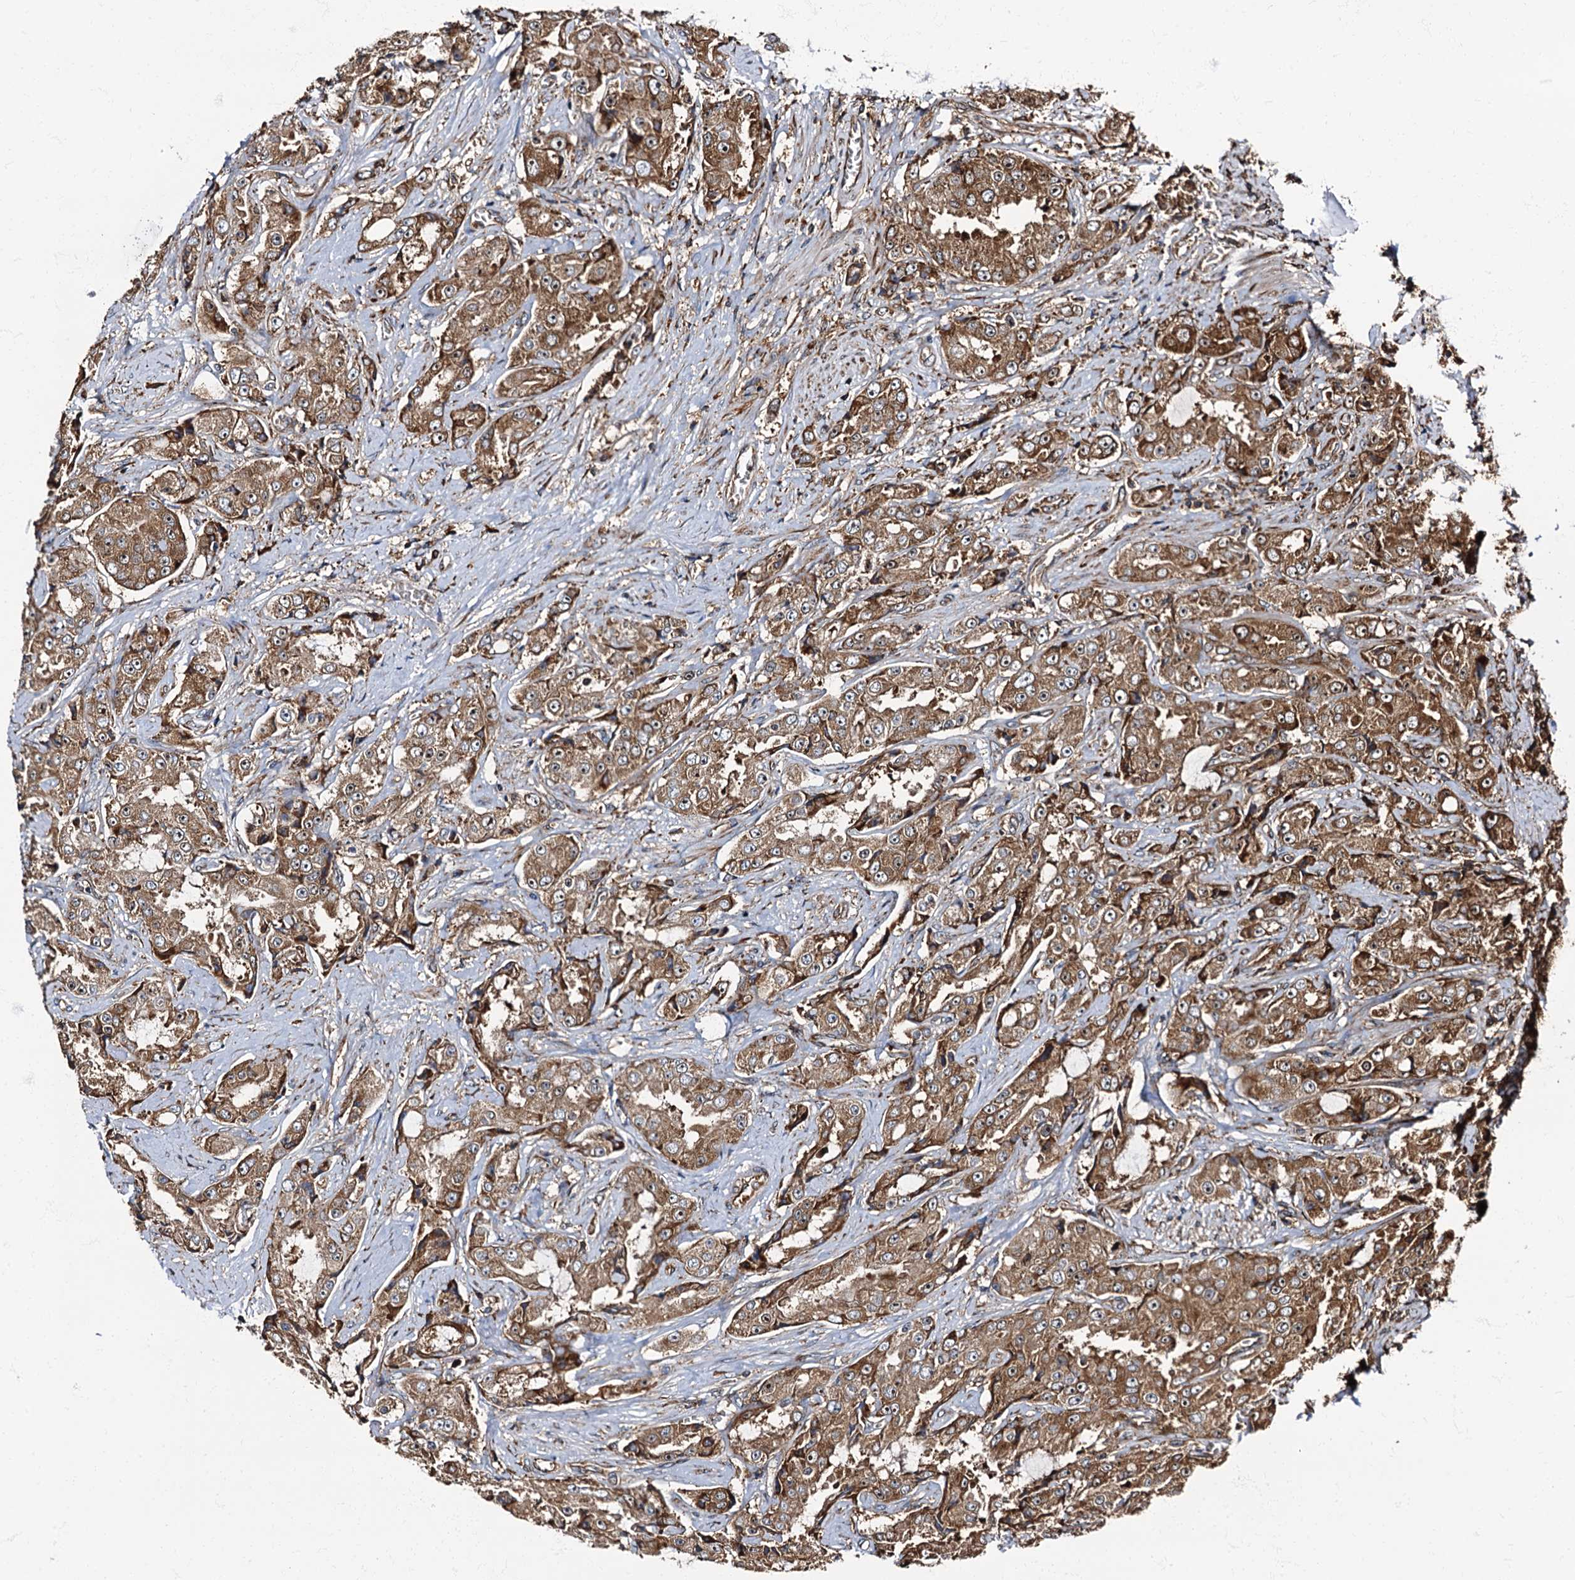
{"staining": {"intensity": "moderate", "quantity": ">75%", "location": "cytoplasmic/membranous"}, "tissue": "prostate cancer", "cell_type": "Tumor cells", "image_type": "cancer", "snomed": [{"axis": "morphology", "description": "Adenocarcinoma, High grade"}, {"axis": "topography", "description": "Prostate"}], "caption": "High-power microscopy captured an IHC histopathology image of prostate cancer, revealing moderate cytoplasmic/membranous staining in about >75% of tumor cells.", "gene": "ATP2C1", "patient": {"sex": "male", "age": 73}}